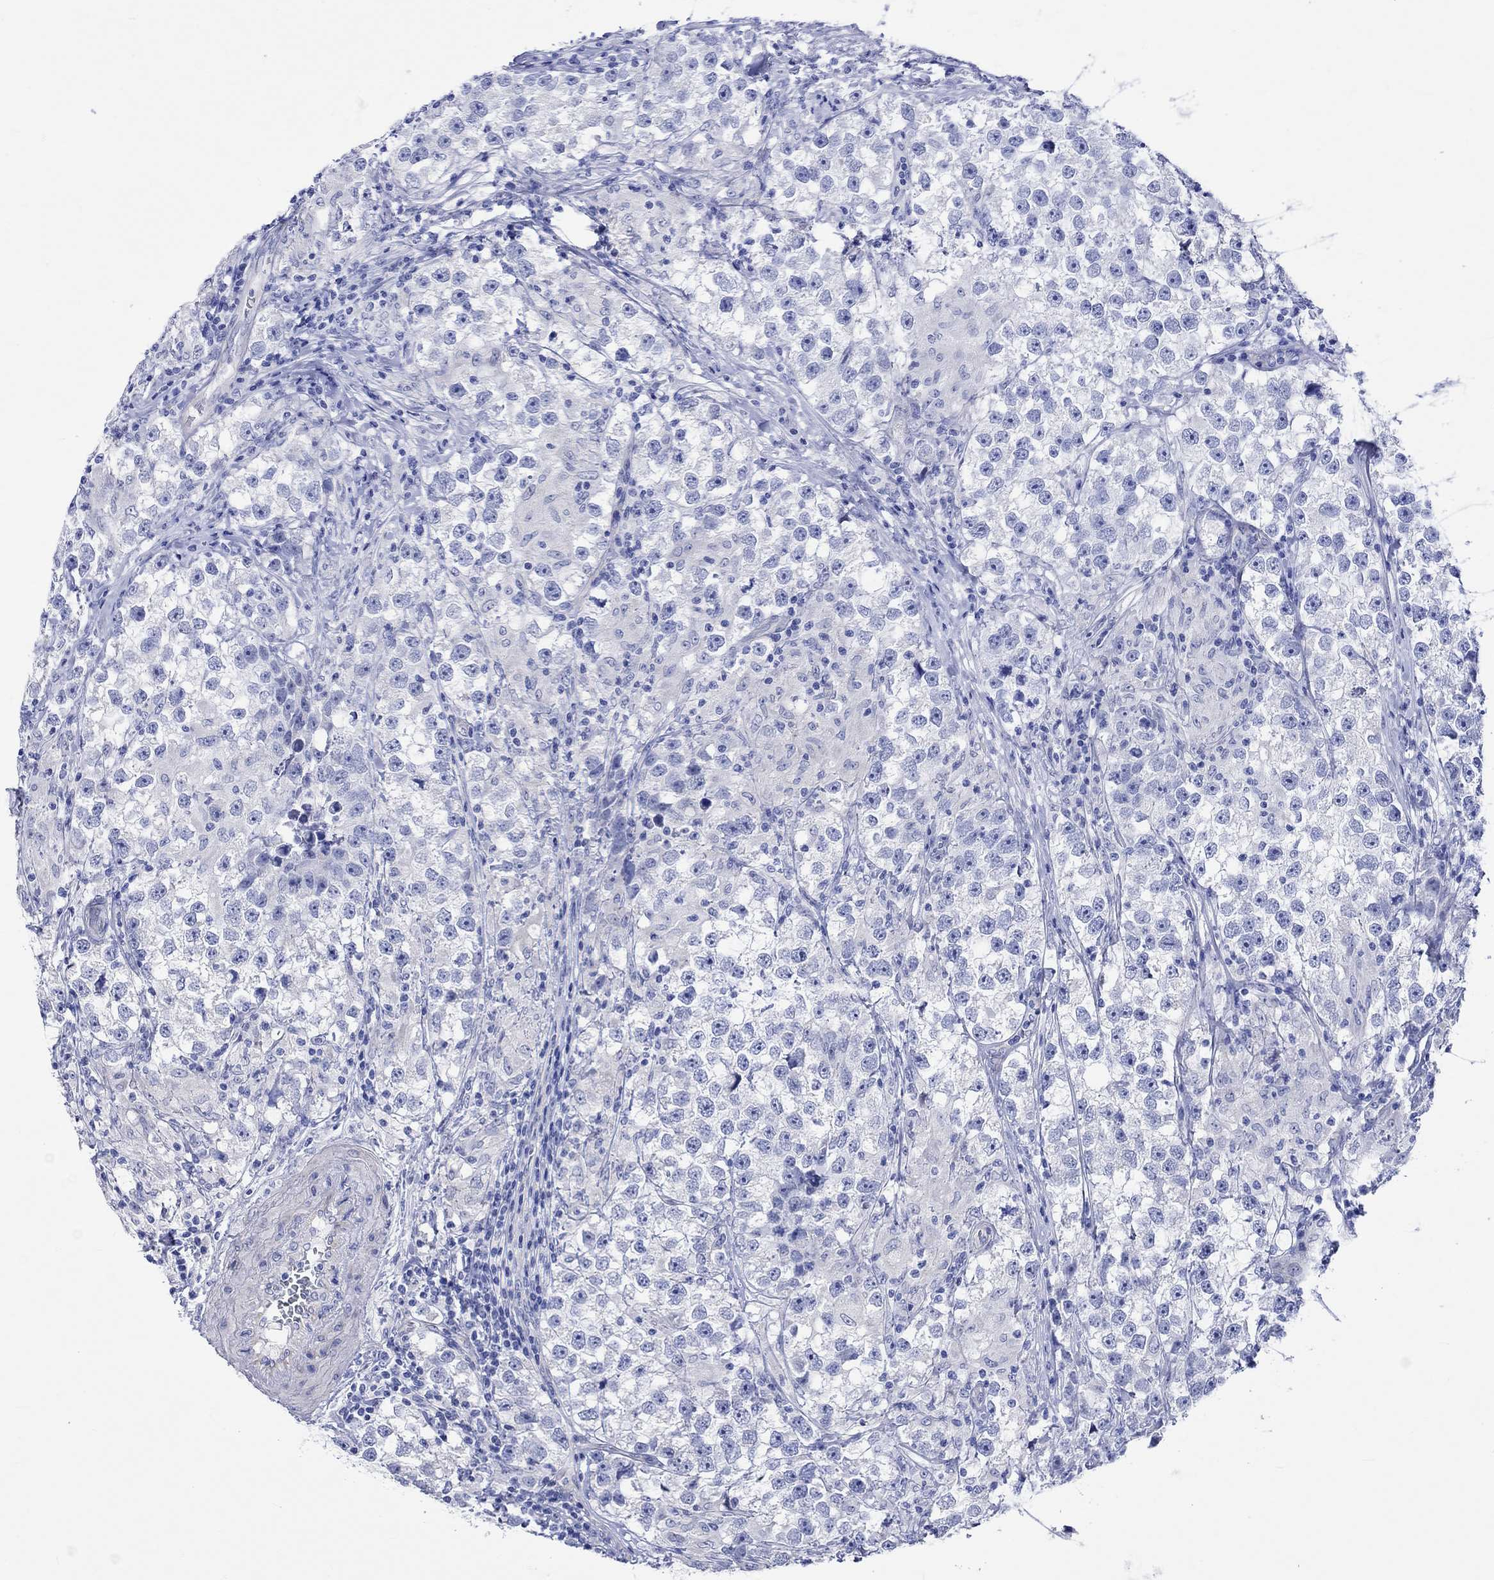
{"staining": {"intensity": "negative", "quantity": "none", "location": "none"}, "tissue": "testis cancer", "cell_type": "Tumor cells", "image_type": "cancer", "snomed": [{"axis": "morphology", "description": "Seminoma, NOS"}, {"axis": "topography", "description": "Testis"}], "caption": "Protein analysis of testis seminoma displays no significant staining in tumor cells.", "gene": "HARBI1", "patient": {"sex": "male", "age": 46}}